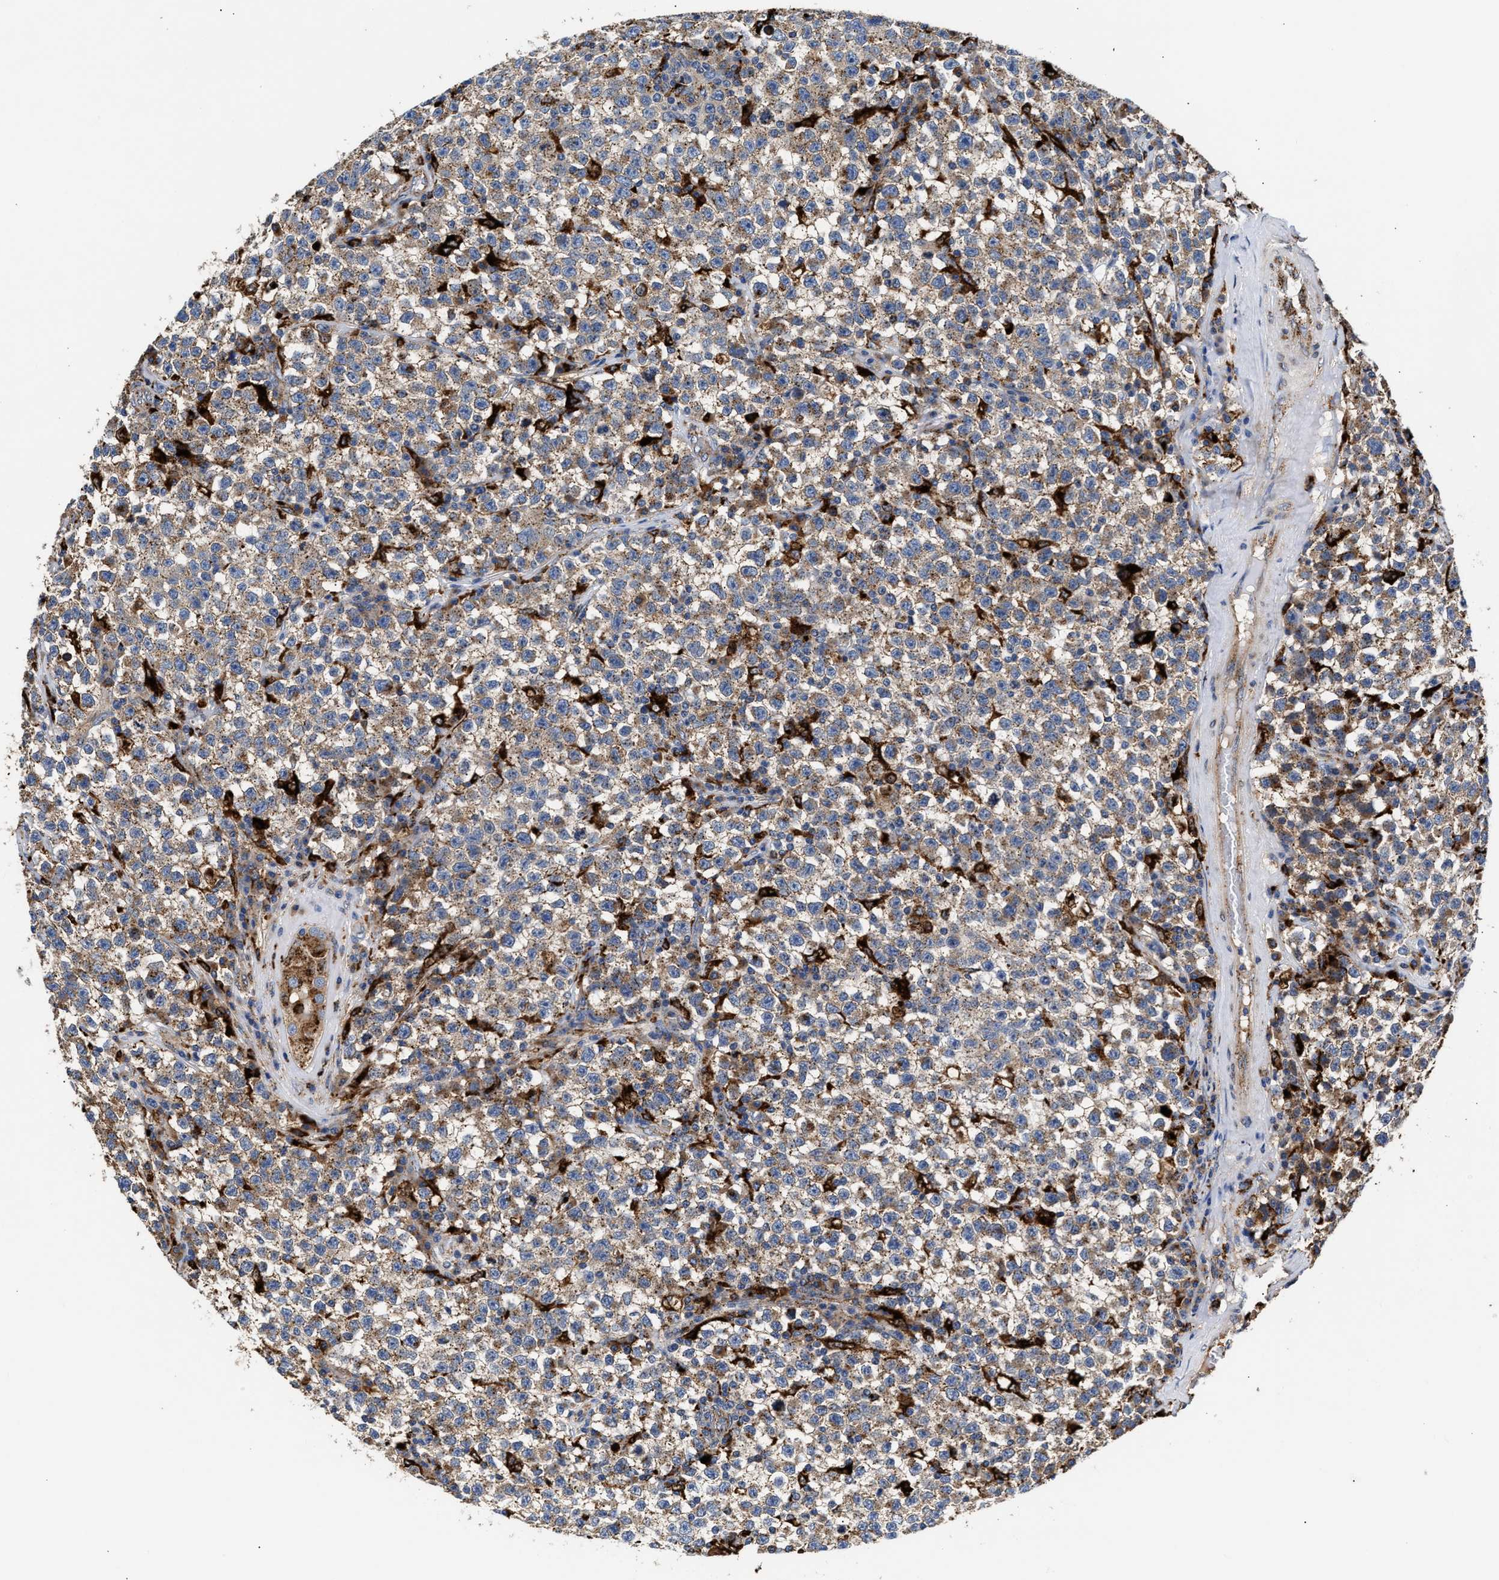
{"staining": {"intensity": "moderate", "quantity": ">75%", "location": "cytoplasmic/membranous"}, "tissue": "testis cancer", "cell_type": "Tumor cells", "image_type": "cancer", "snomed": [{"axis": "morphology", "description": "Seminoma, NOS"}, {"axis": "topography", "description": "Testis"}], "caption": "Seminoma (testis) stained with IHC displays moderate cytoplasmic/membranous staining in about >75% of tumor cells.", "gene": "CCDC146", "patient": {"sex": "male", "age": 22}}